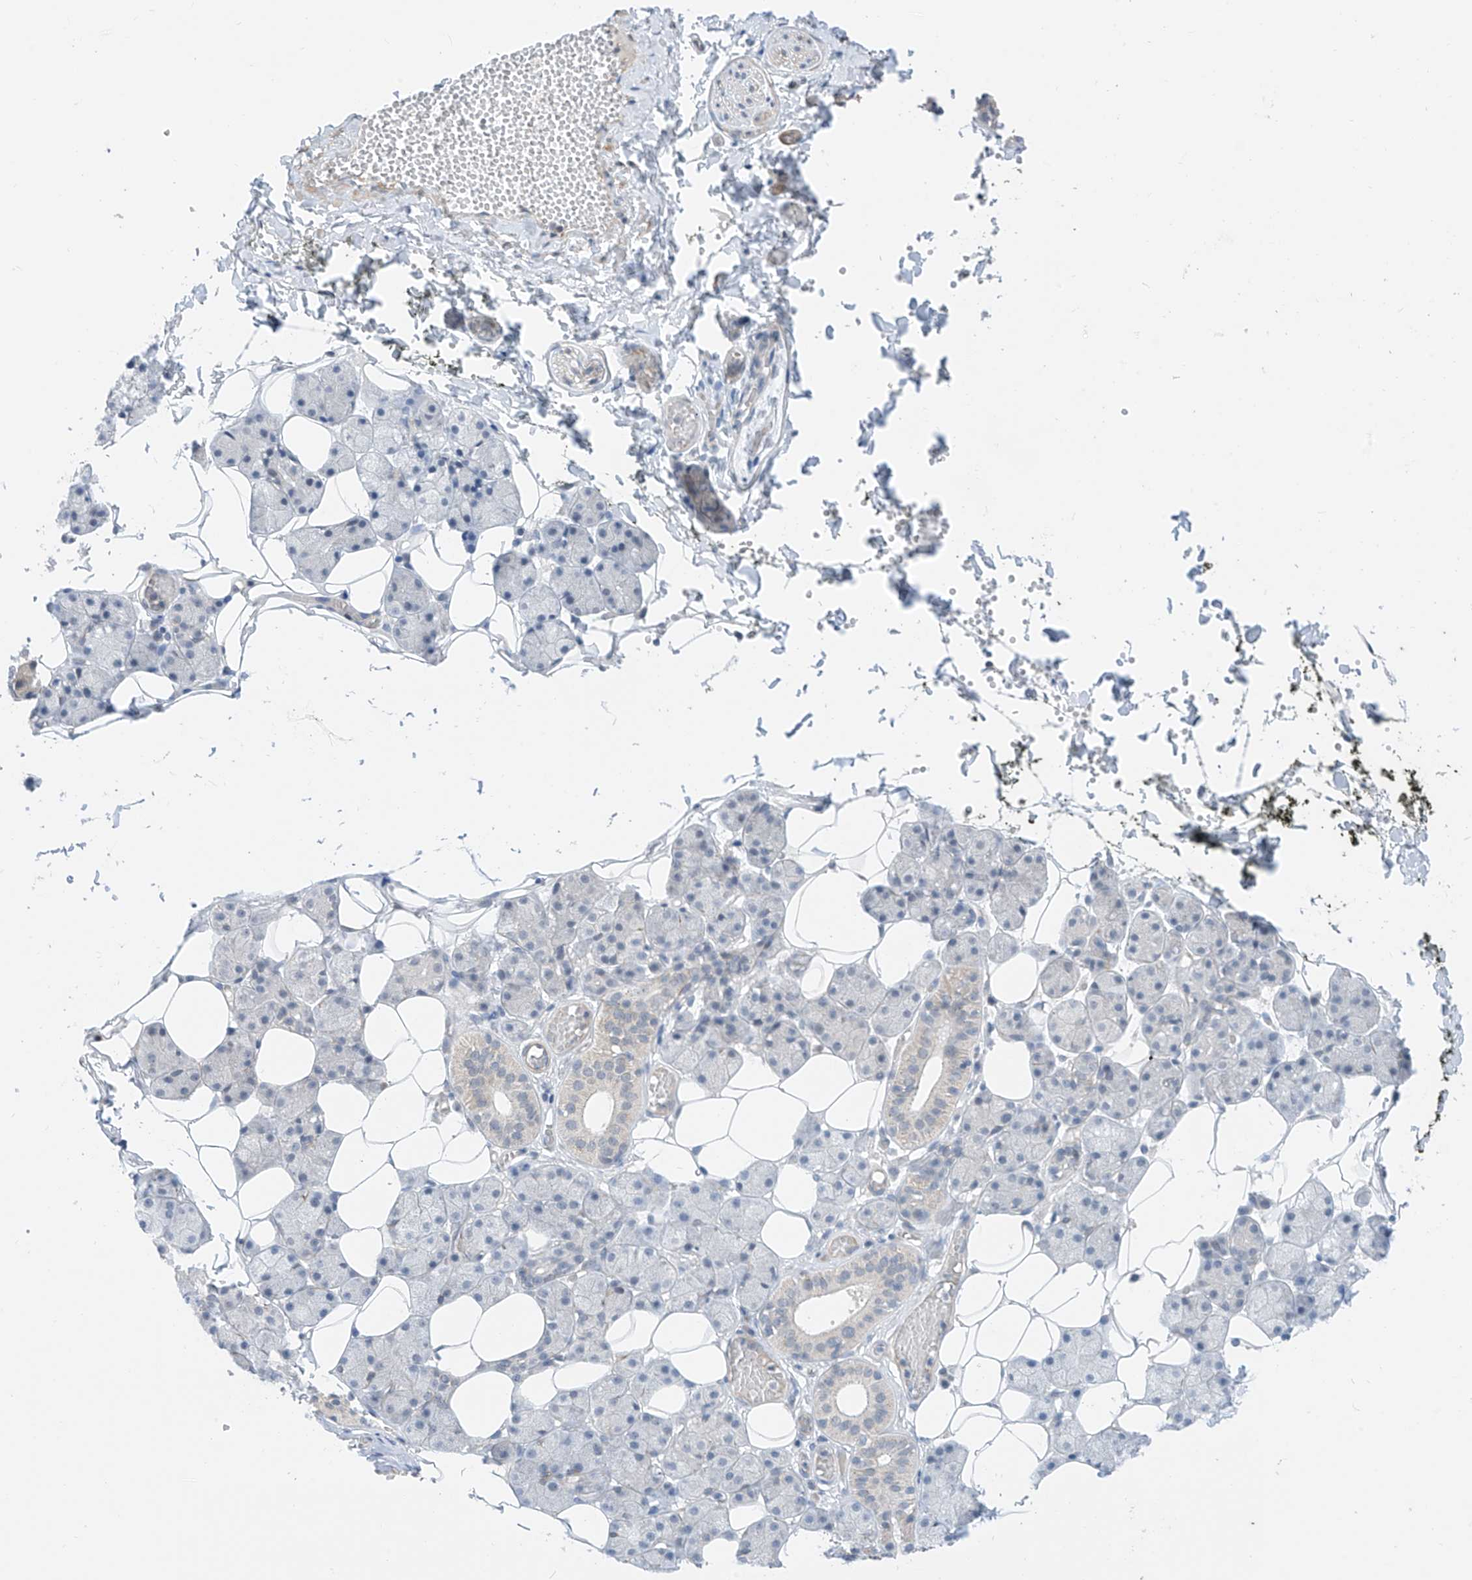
{"staining": {"intensity": "negative", "quantity": "none", "location": "none"}, "tissue": "salivary gland", "cell_type": "Glandular cells", "image_type": "normal", "snomed": [{"axis": "morphology", "description": "Normal tissue, NOS"}, {"axis": "topography", "description": "Salivary gland"}], "caption": "The immunohistochemistry (IHC) micrograph has no significant staining in glandular cells of salivary gland. Brightfield microscopy of immunohistochemistry (IHC) stained with DAB (brown) and hematoxylin (blue), captured at high magnification.", "gene": "ABLIM2", "patient": {"sex": "female", "age": 33}}